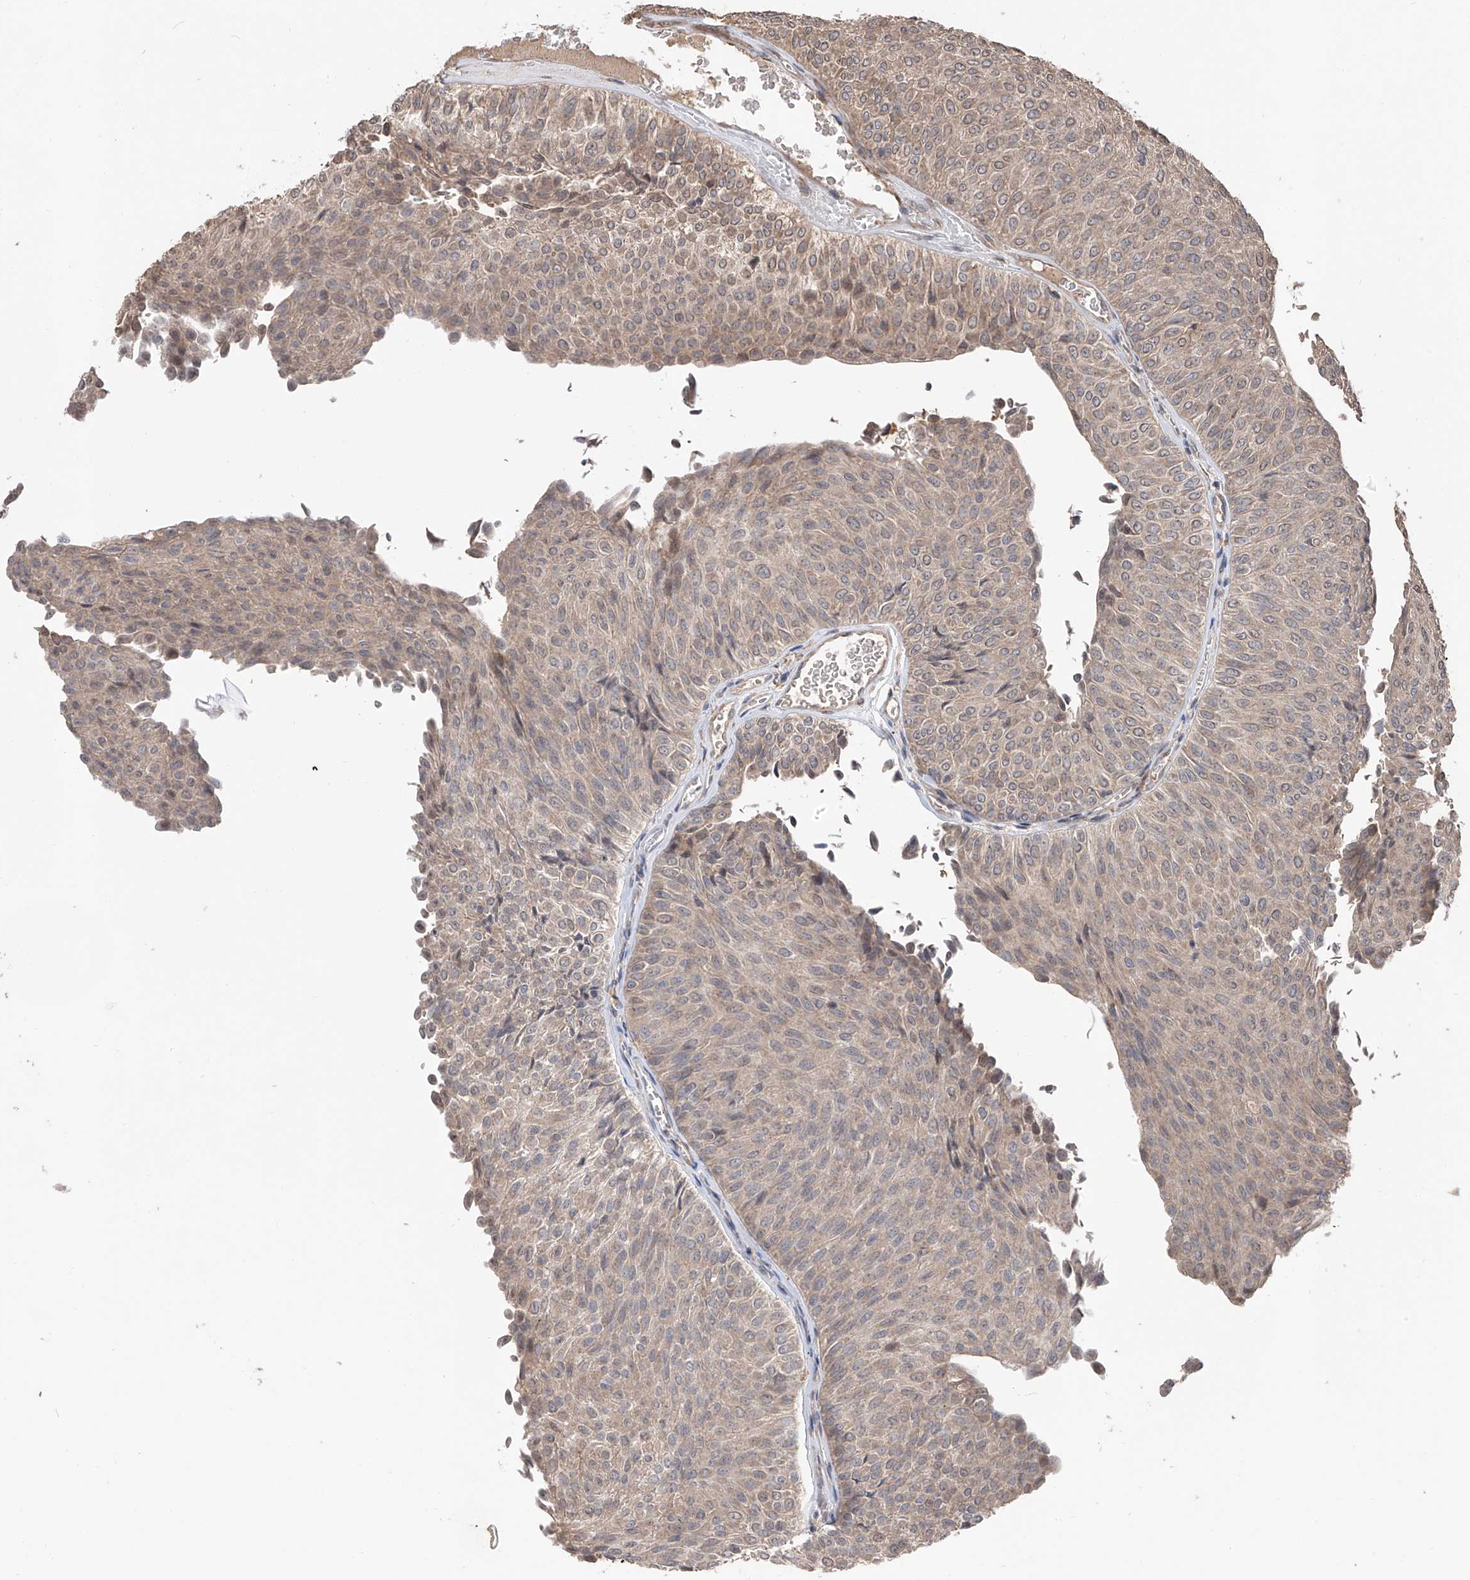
{"staining": {"intensity": "moderate", "quantity": "25%-75%", "location": "cytoplasmic/membranous"}, "tissue": "urothelial cancer", "cell_type": "Tumor cells", "image_type": "cancer", "snomed": [{"axis": "morphology", "description": "Urothelial carcinoma, Low grade"}, {"axis": "topography", "description": "Urinary bladder"}], "caption": "An immunohistochemistry (IHC) photomicrograph of tumor tissue is shown. Protein staining in brown shows moderate cytoplasmic/membranous positivity in urothelial cancer within tumor cells. Using DAB (brown) and hematoxylin (blue) stains, captured at high magnification using brightfield microscopy.", "gene": "FAM135A", "patient": {"sex": "male", "age": 78}}